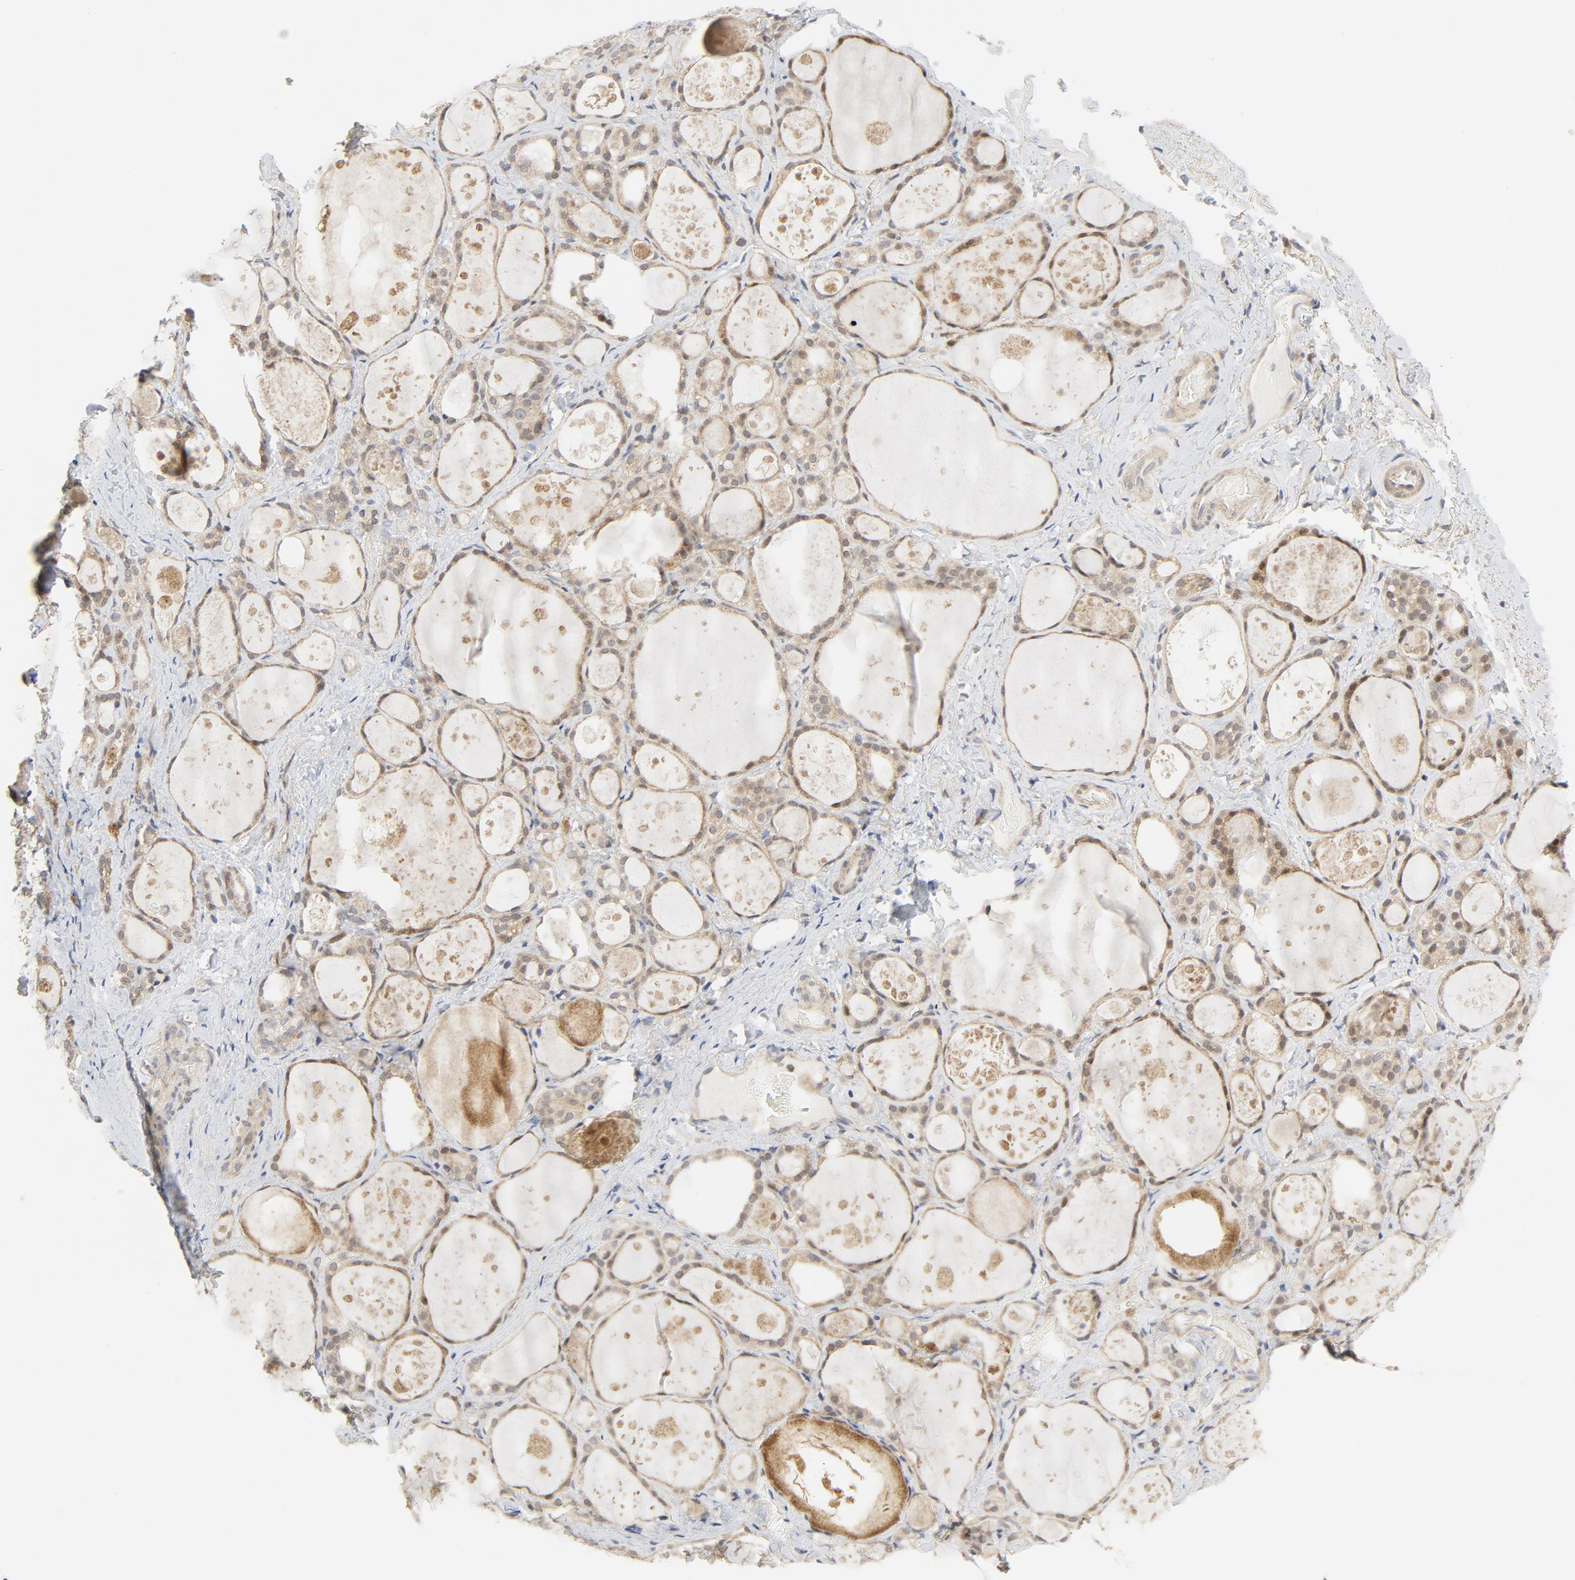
{"staining": {"intensity": "weak", "quantity": ">75%", "location": "cytoplasmic/membranous,nuclear"}, "tissue": "thyroid gland", "cell_type": "Glandular cells", "image_type": "normal", "snomed": [{"axis": "morphology", "description": "Normal tissue, NOS"}, {"axis": "topography", "description": "Thyroid gland"}], "caption": "Protein analysis of normal thyroid gland demonstrates weak cytoplasmic/membranous,nuclear staining in about >75% of glandular cells.", "gene": "MAP2K7", "patient": {"sex": "female", "age": 75}}